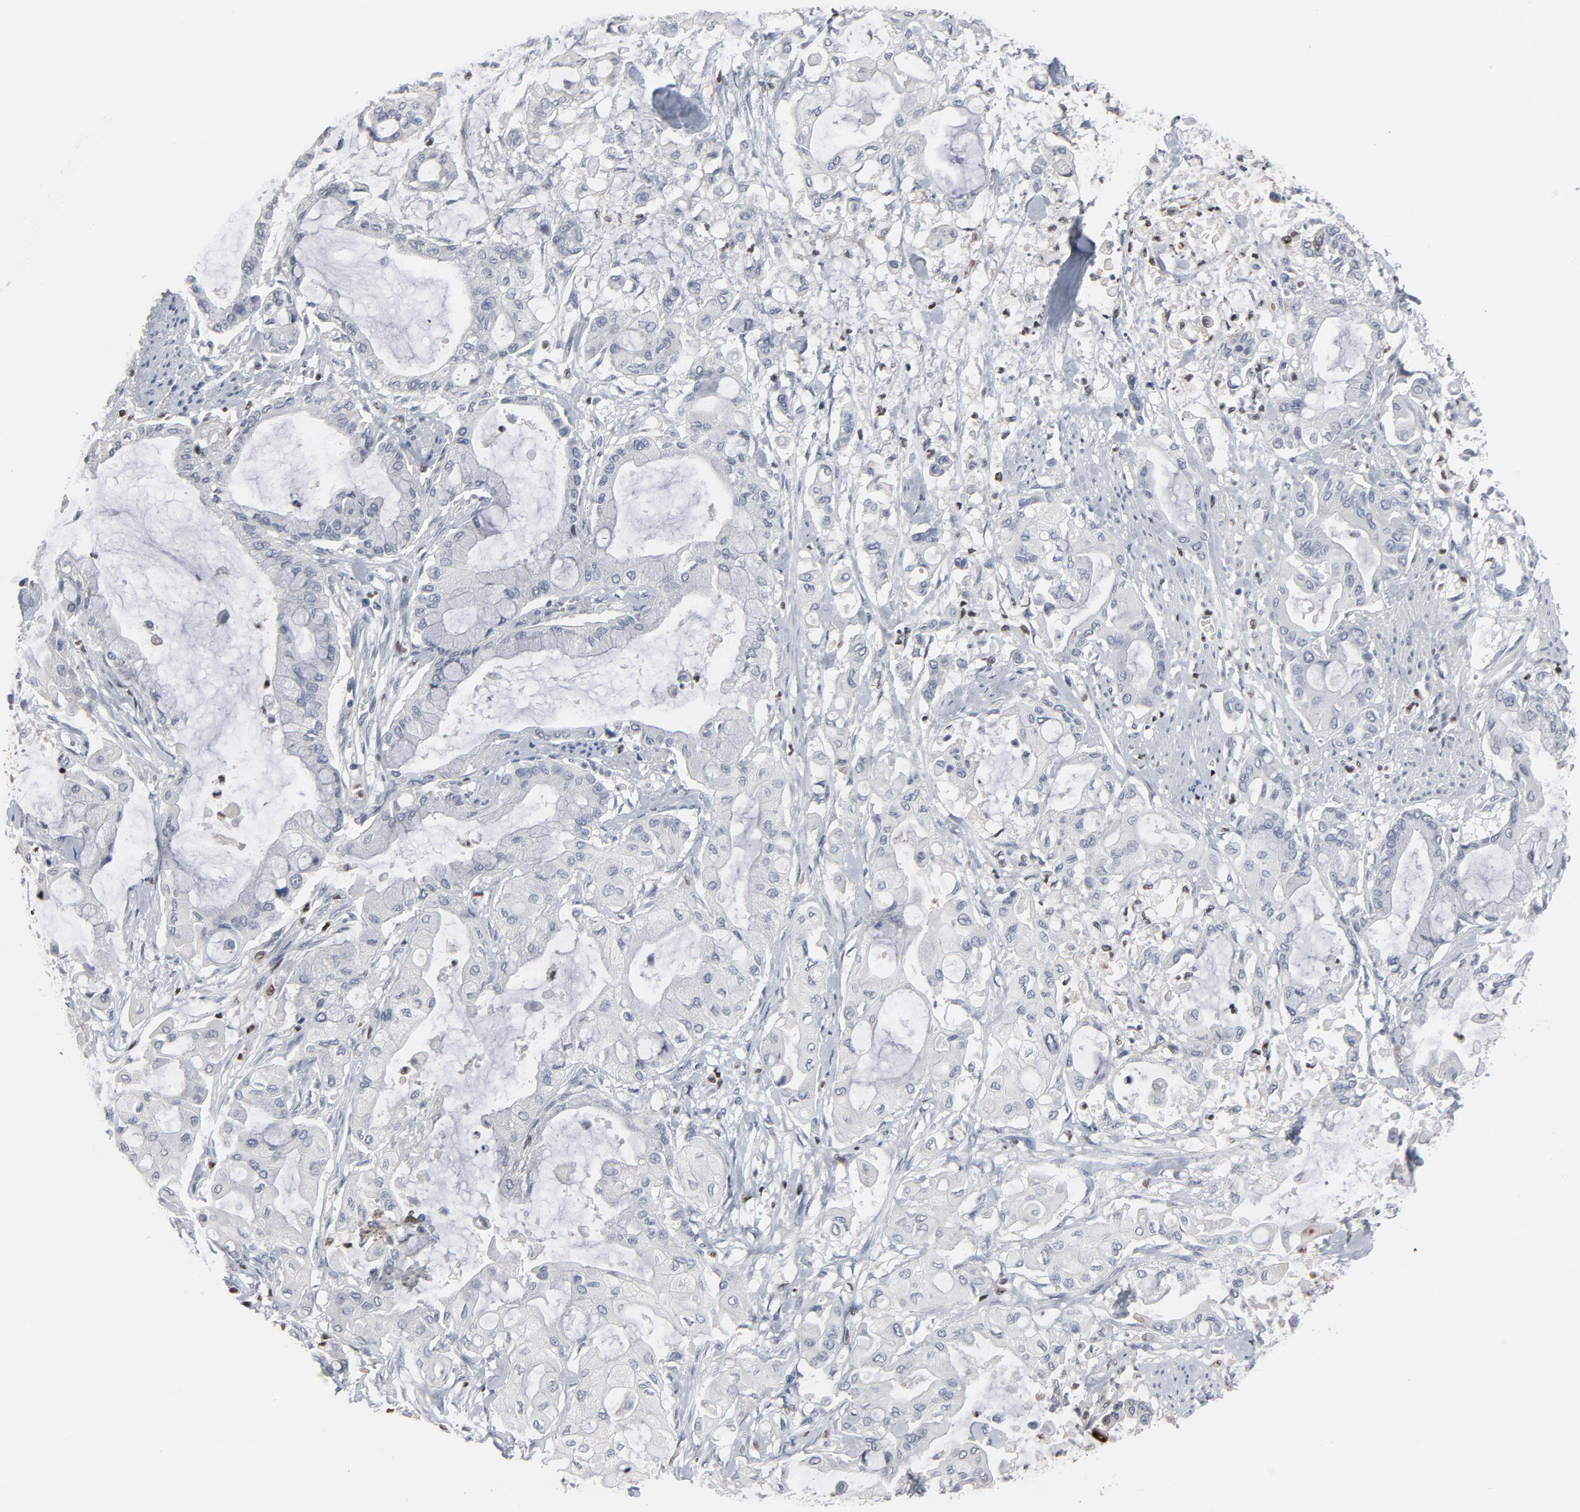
{"staining": {"intensity": "negative", "quantity": "none", "location": "none"}, "tissue": "pancreatic cancer", "cell_type": "Tumor cells", "image_type": "cancer", "snomed": [{"axis": "morphology", "description": "Adenocarcinoma, NOS"}, {"axis": "morphology", "description": "Adenocarcinoma, metastatic, NOS"}, {"axis": "topography", "description": "Lymph node"}, {"axis": "topography", "description": "Pancreas"}, {"axis": "topography", "description": "Duodenum"}], "caption": "This is an IHC image of human pancreatic metastatic adenocarcinoma. There is no staining in tumor cells.", "gene": "SPI1", "patient": {"sex": "female", "age": 64}}